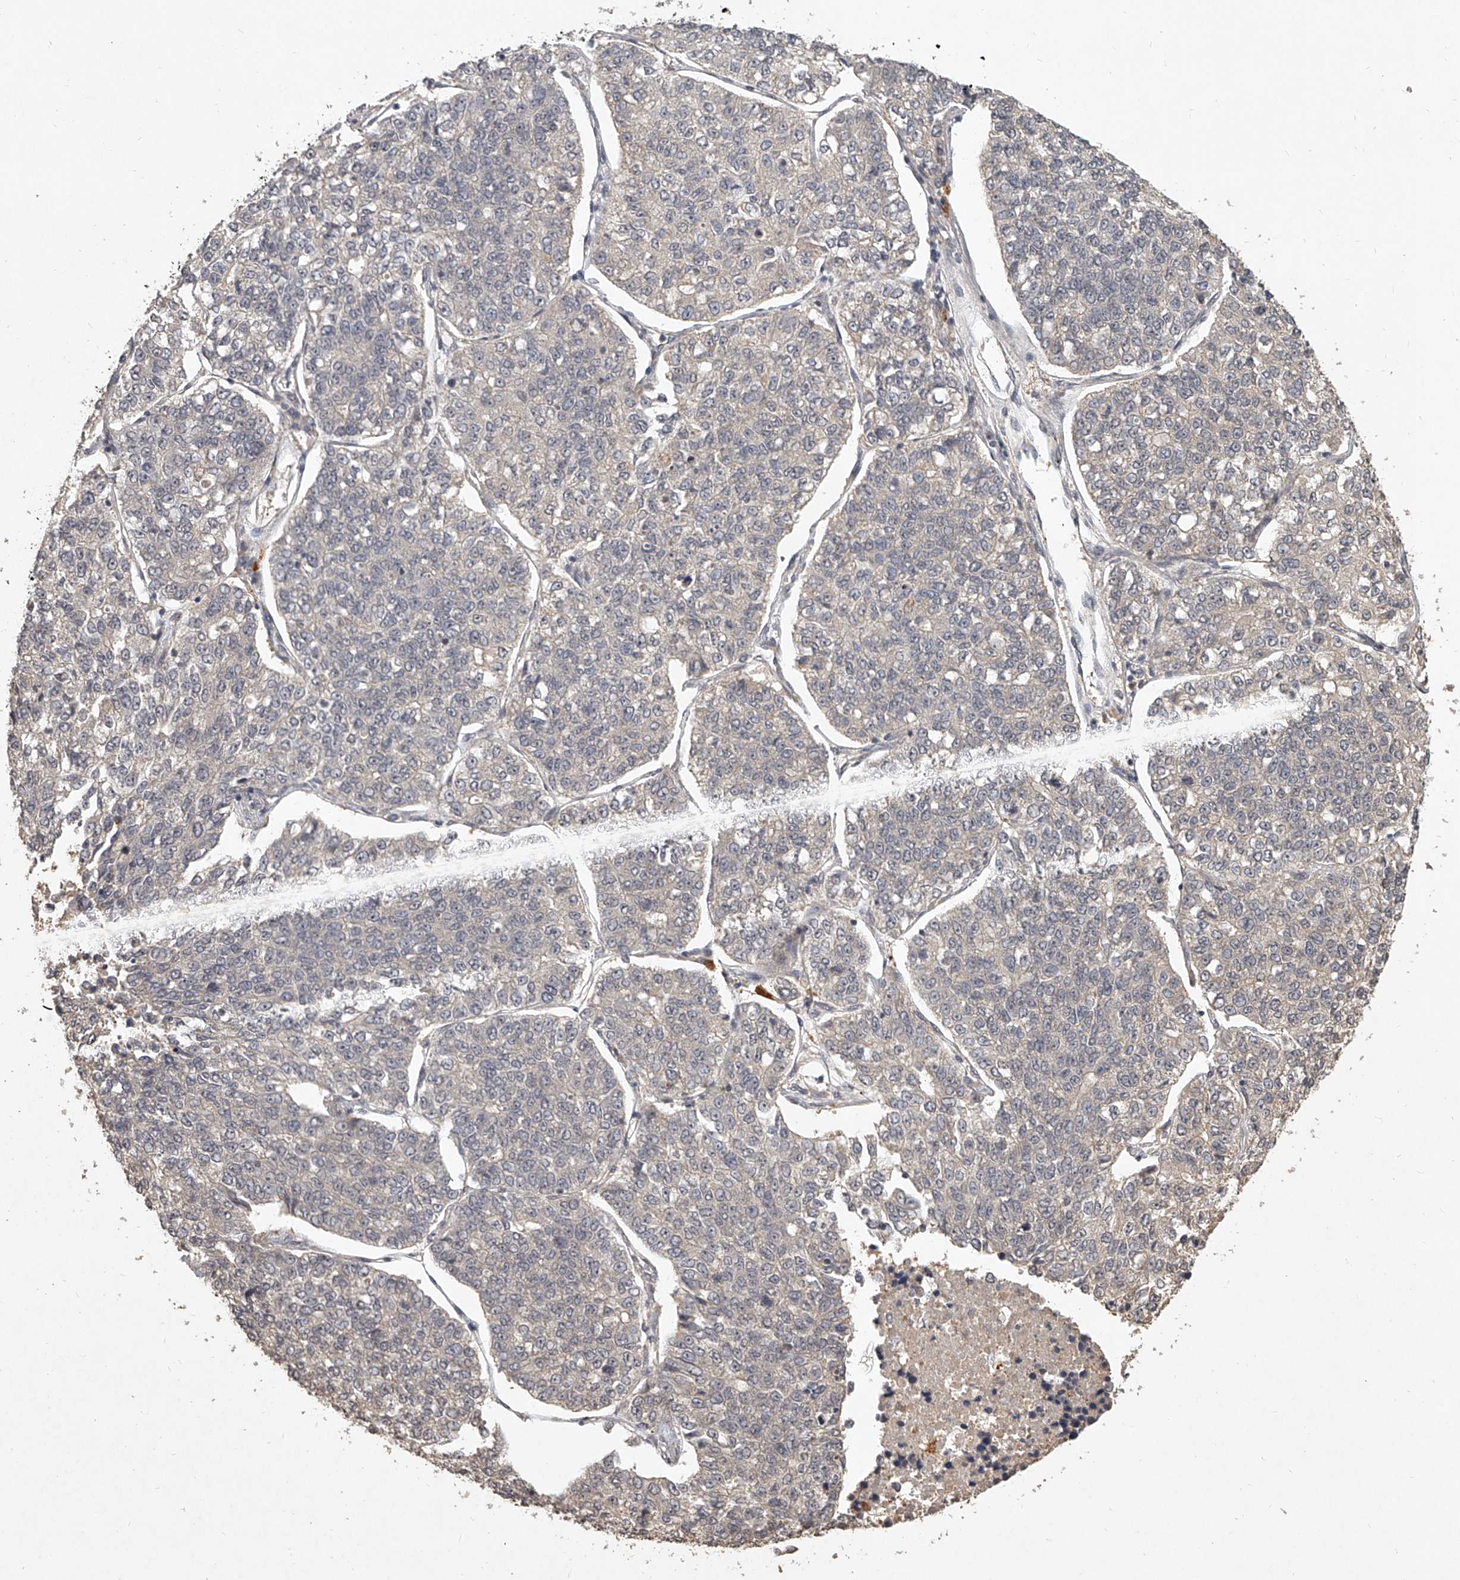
{"staining": {"intensity": "negative", "quantity": "none", "location": "none"}, "tissue": "lung cancer", "cell_type": "Tumor cells", "image_type": "cancer", "snomed": [{"axis": "morphology", "description": "Adenocarcinoma, NOS"}, {"axis": "topography", "description": "Lung"}], "caption": "Tumor cells are negative for brown protein staining in lung cancer (adenocarcinoma).", "gene": "SLC37A1", "patient": {"sex": "male", "age": 49}}